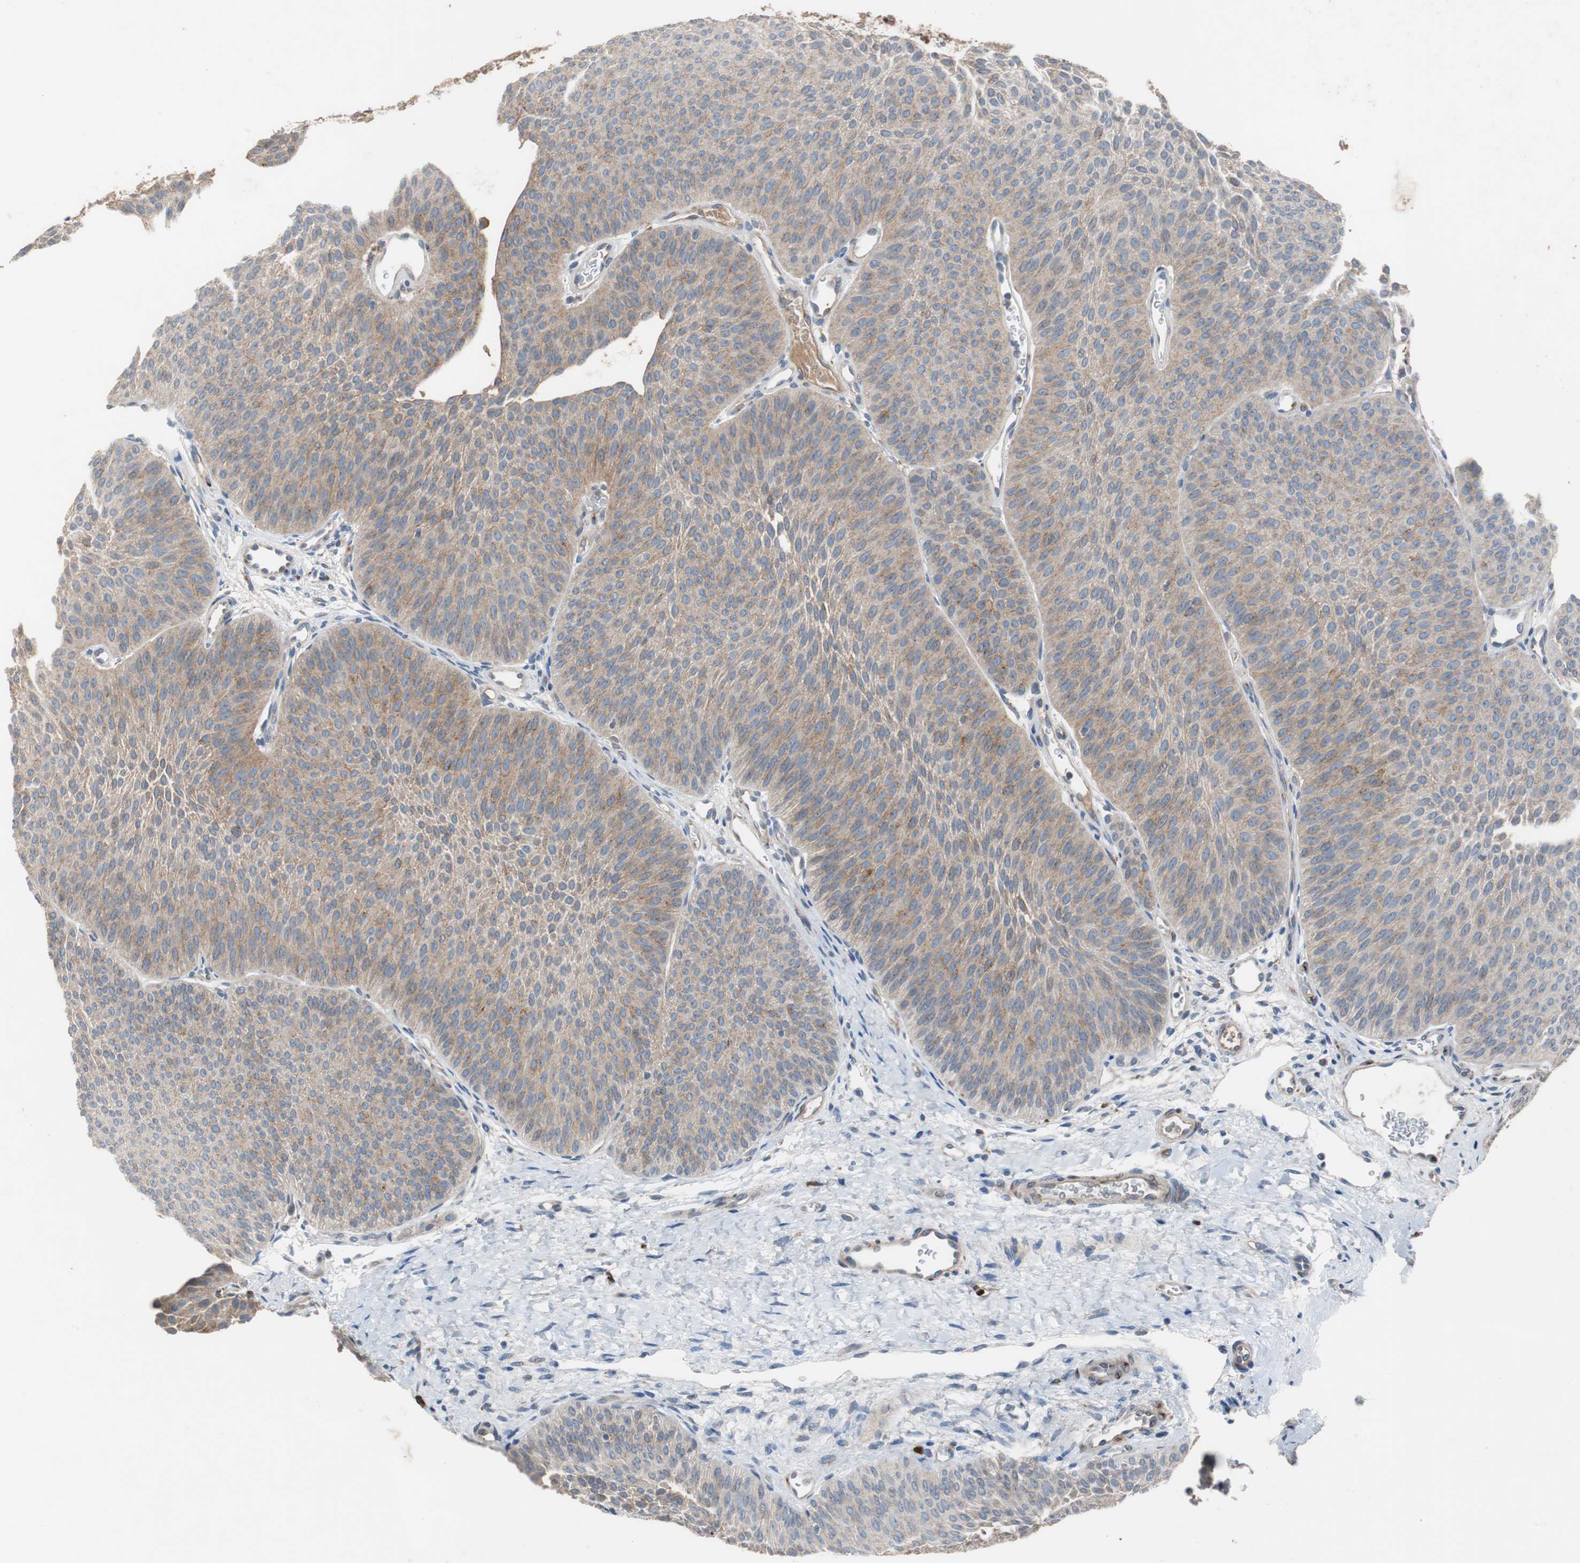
{"staining": {"intensity": "weak", "quantity": ">75%", "location": "cytoplasmic/membranous"}, "tissue": "urothelial cancer", "cell_type": "Tumor cells", "image_type": "cancer", "snomed": [{"axis": "morphology", "description": "Urothelial carcinoma, Low grade"}, {"axis": "topography", "description": "Urinary bladder"}], "caption": "Immunohistochemical staining of low-grade urothelial carcinoma reveals low levels of weak cytoplasmic/membranous protein expression in about >75% of tumor cells.", "gene": "SORT1", "patient": {"sex": "female", "age": 60}}